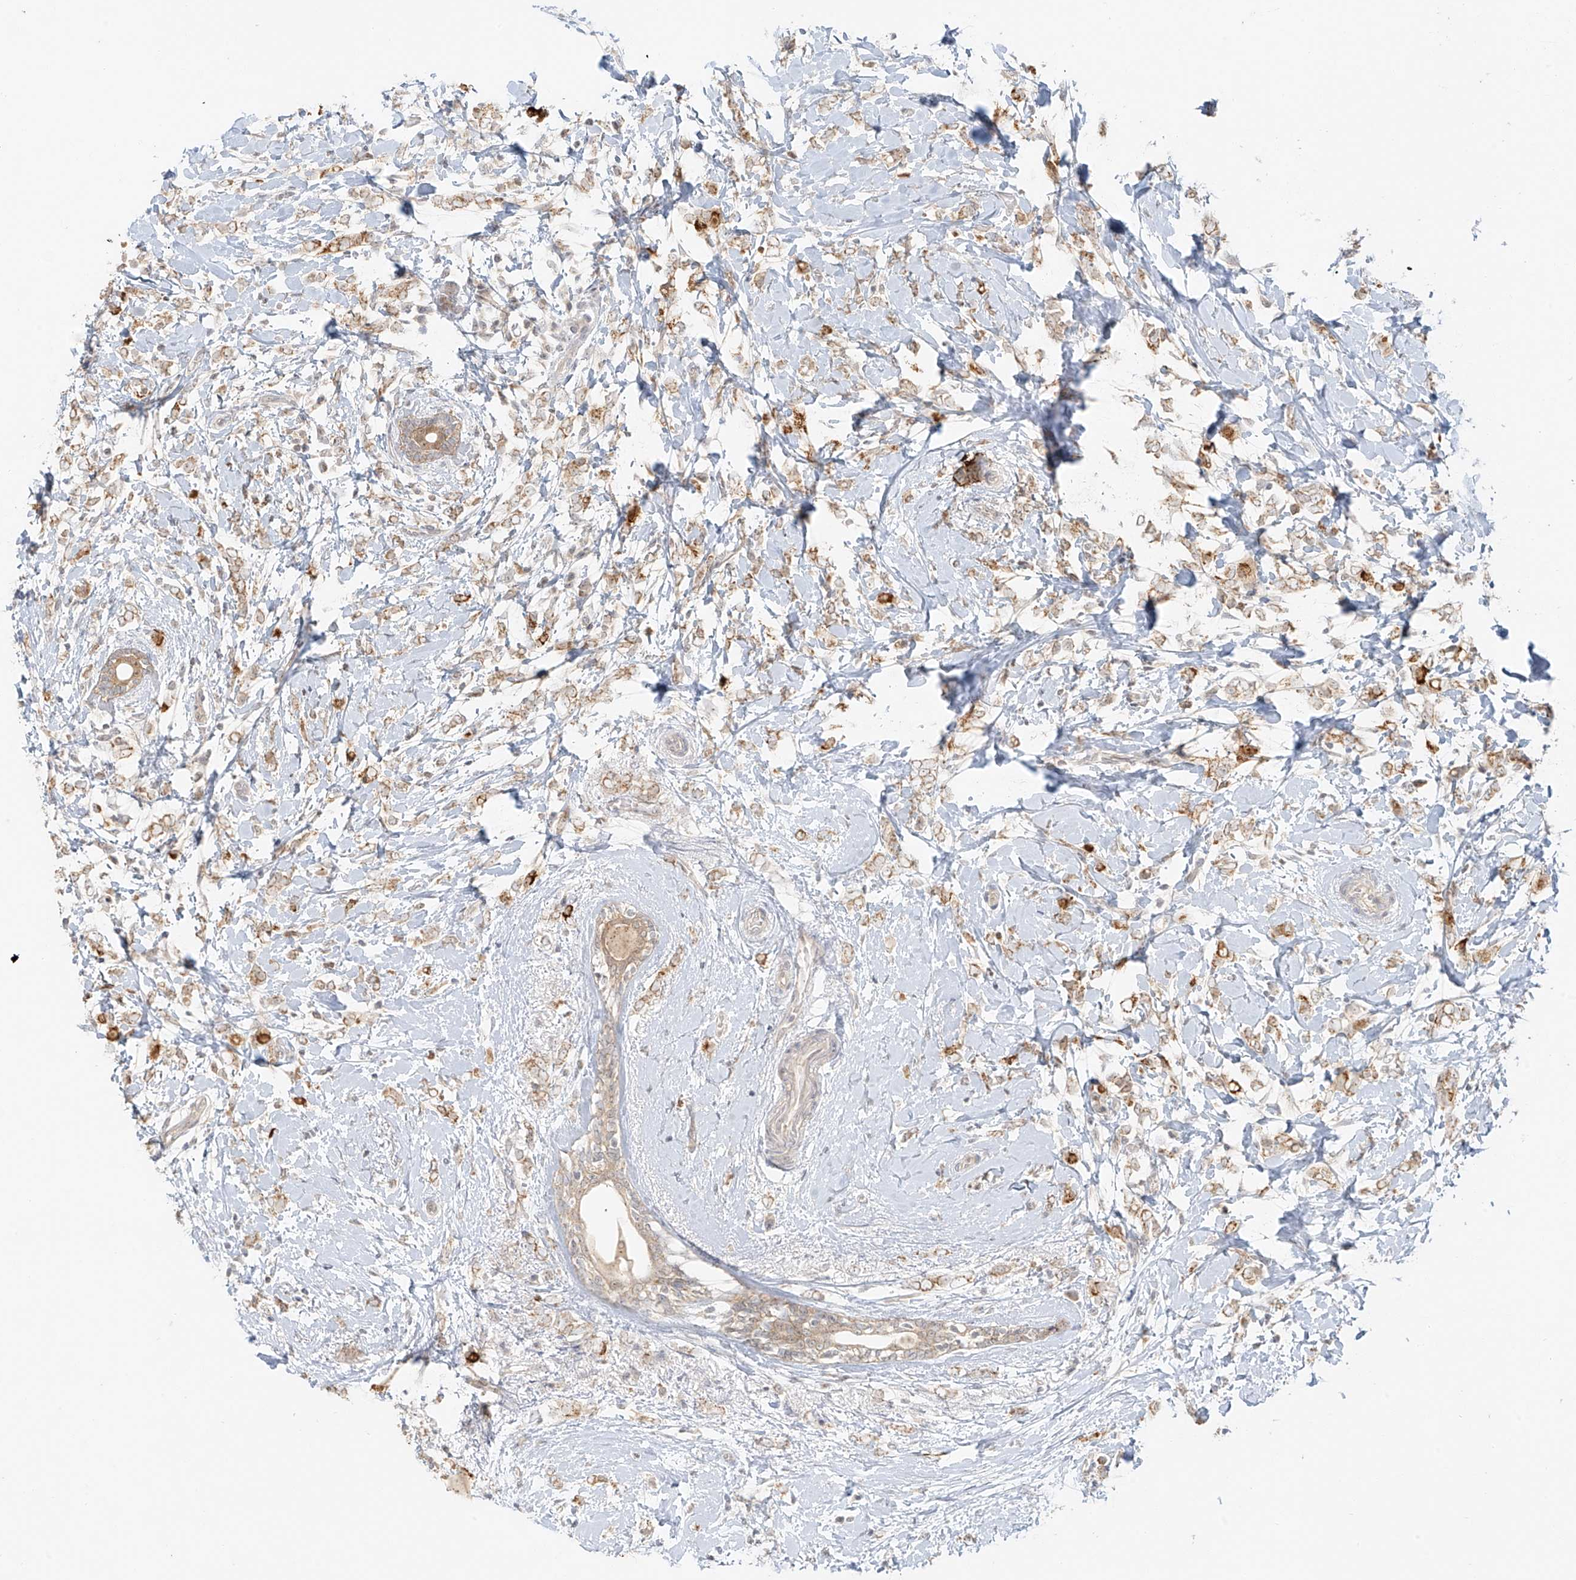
{"staining": {"intensity": "moderate", "quantity": ">75%", "location": "cytoplasmic/membranous"}, "tissue": "breast cancer", "cell_type": "Tumor cells", "image_type": "cancer", "snomed": [{"axis": "morphology", "description": "Normal tissue, NOS"}, {"axis": "morphology", "description": "Lobular carcinoma"}, {"axis": "topography", "description": "Breast"}], "caption": "A brown stain labels moderate cytoplasmic/membranous positivity of a protein in human breast lobular carcinoma tumor cells. (brown staining indicates protein expression, while blue staining denotes nuclei).", "gene": "MIPEP", "patient": {"sex": "female", "age": 47}}